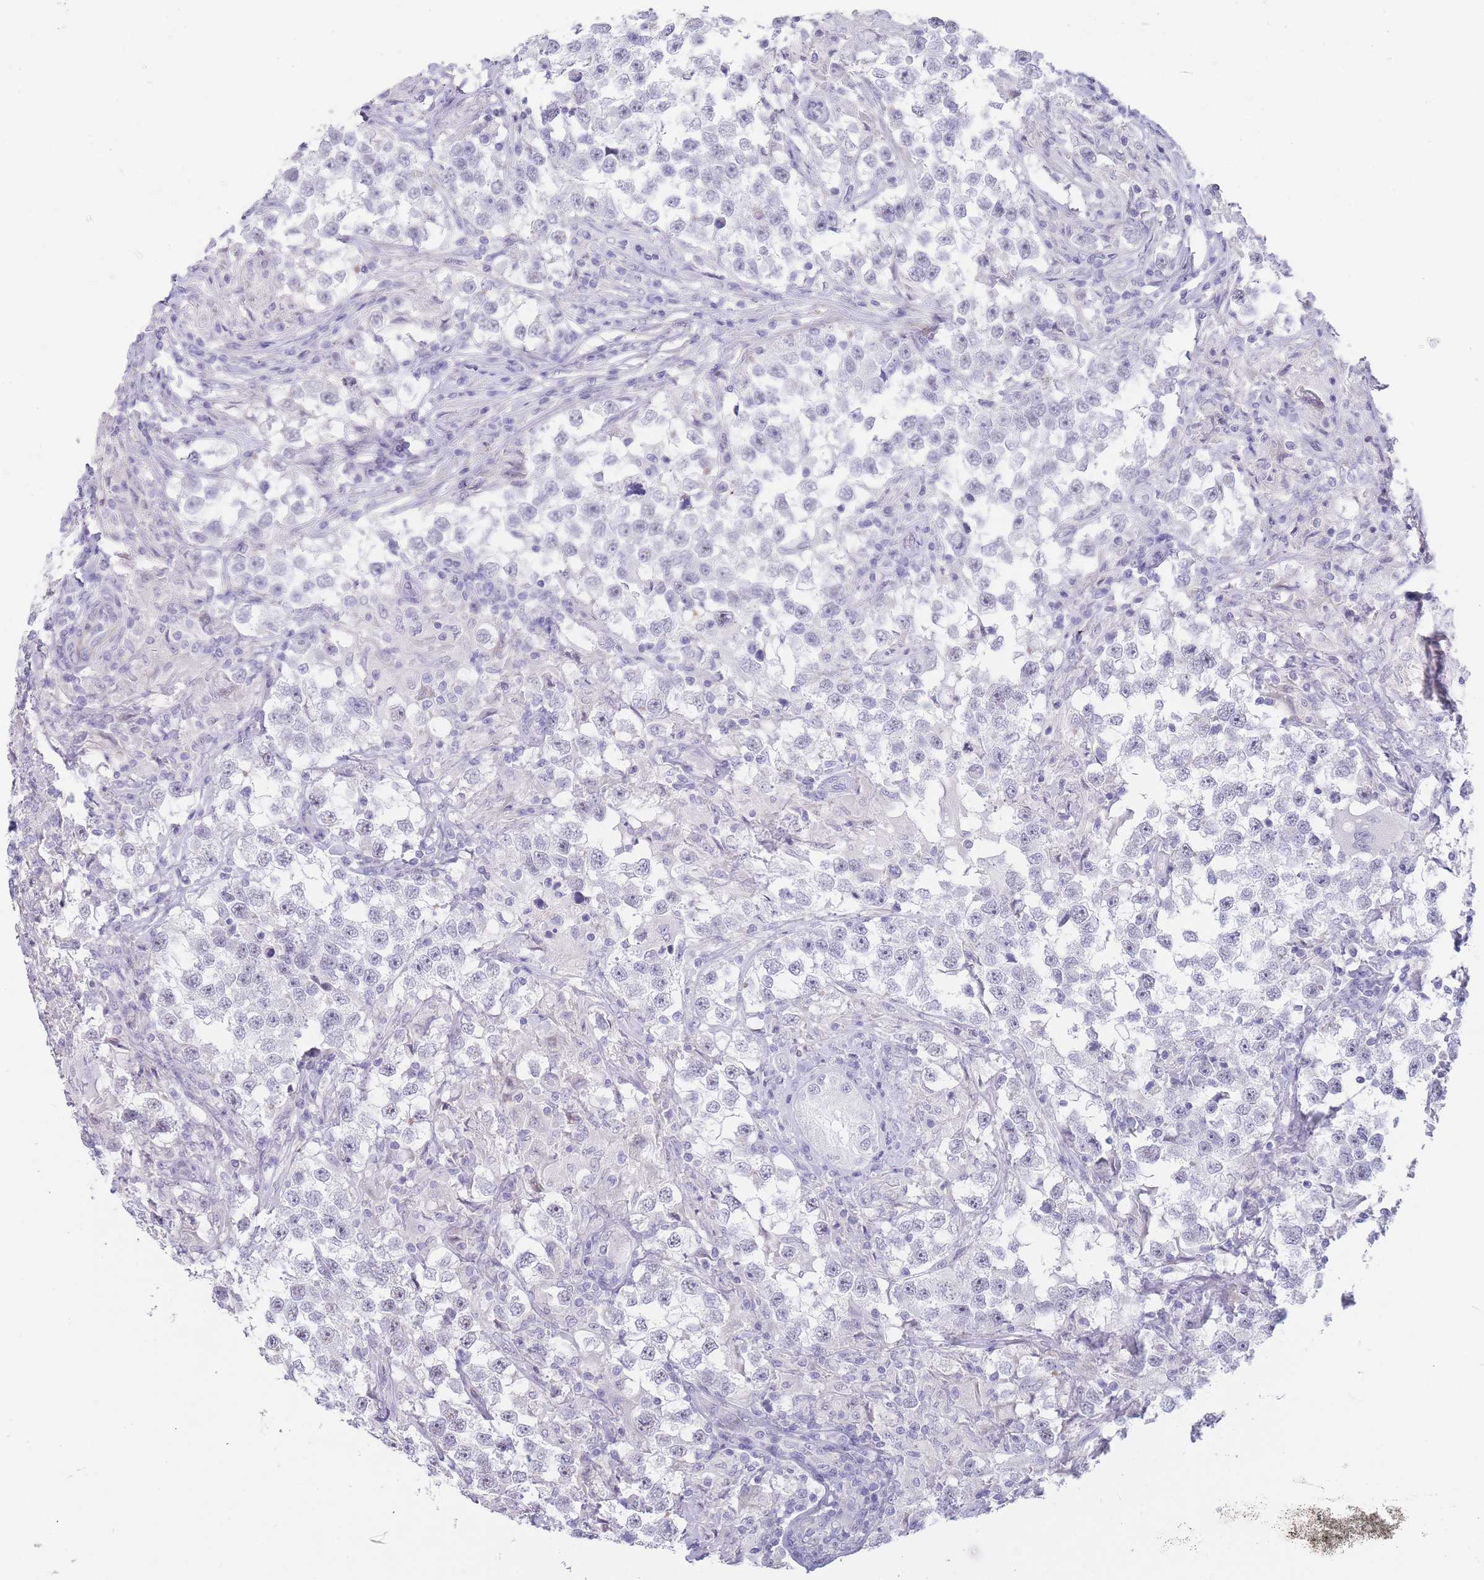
{"staining": {"intensity": "negative", "quantity": "none", "location": "none"}, "tissue": "testis cancer", "cell_type": "Tumor cells", "image_type": "cancer", "snomed": [{"axis": "morphology", "description": "Seminoma, NOS"}, {"axis": "topography", "description": "Testis"}], "caption": "Testis seminoma stained for a protein using immunohistochemistry exhibits no positivity tumor cells.", "gene": "ASAP3", "patient": {"sex": "male", "age": 46}}